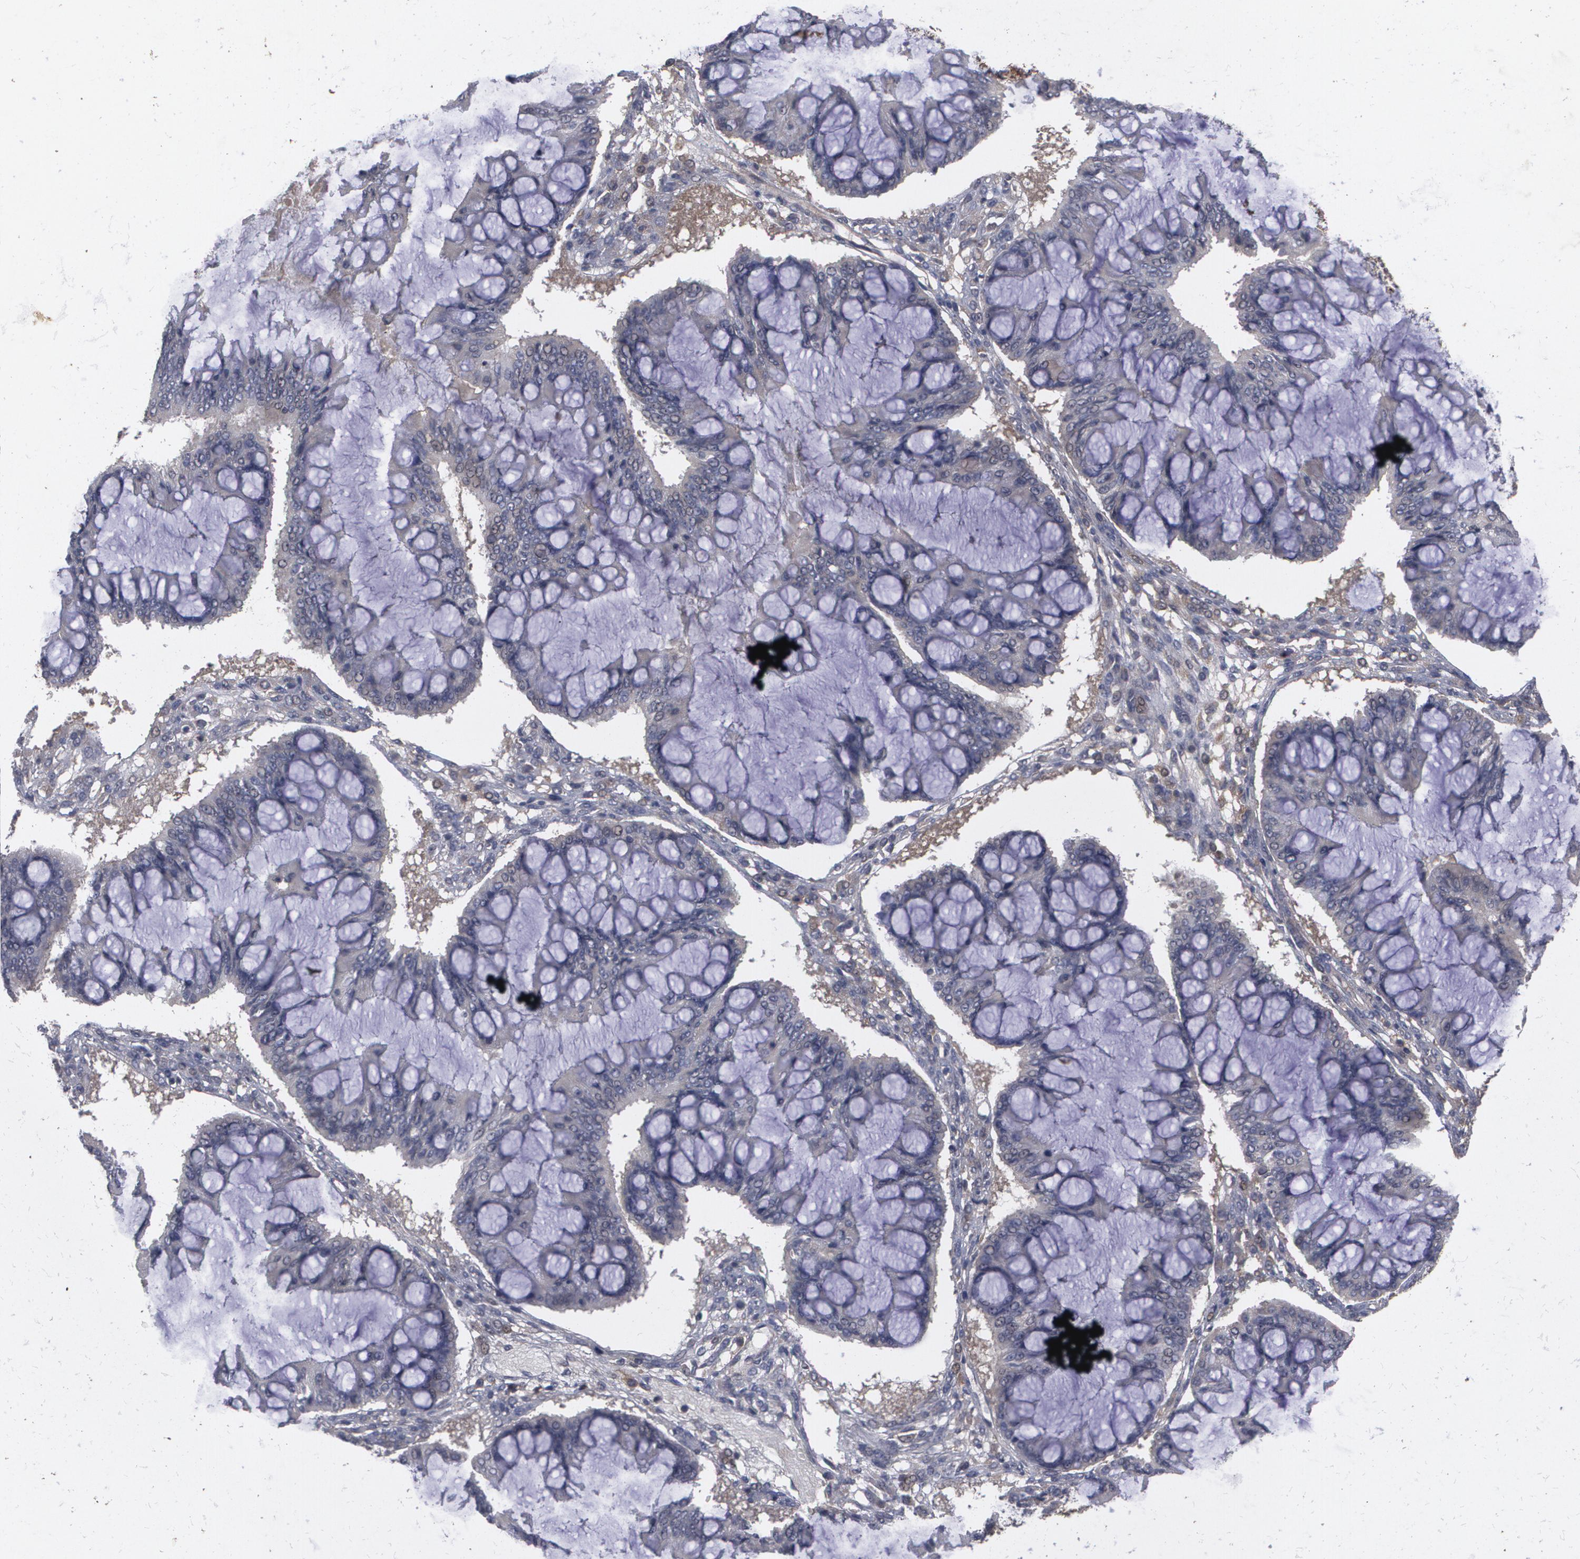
{"staining": {"intensity": "negative", "quantity": "none", "location": "none"}, "tissue": "ovarian cancer", "cell_type": "Tumor cells", "image_type": "cancer", "snomed": [{"axis": "morphology", "description": "Cystadenocarcinoma, mucinous, NOS"}, {"axis": "topography", "description": "Ovary"}], "caption": "An immunohistochemistry (IHC) image of ovarian cancer is shown. There is no staining in tumor cells of ovarian cancer. (Immunohistochemistry, brightfield microscopy, high magnification).", "gene": "HTT", "patient": {"sex": "female", "age": 73}}